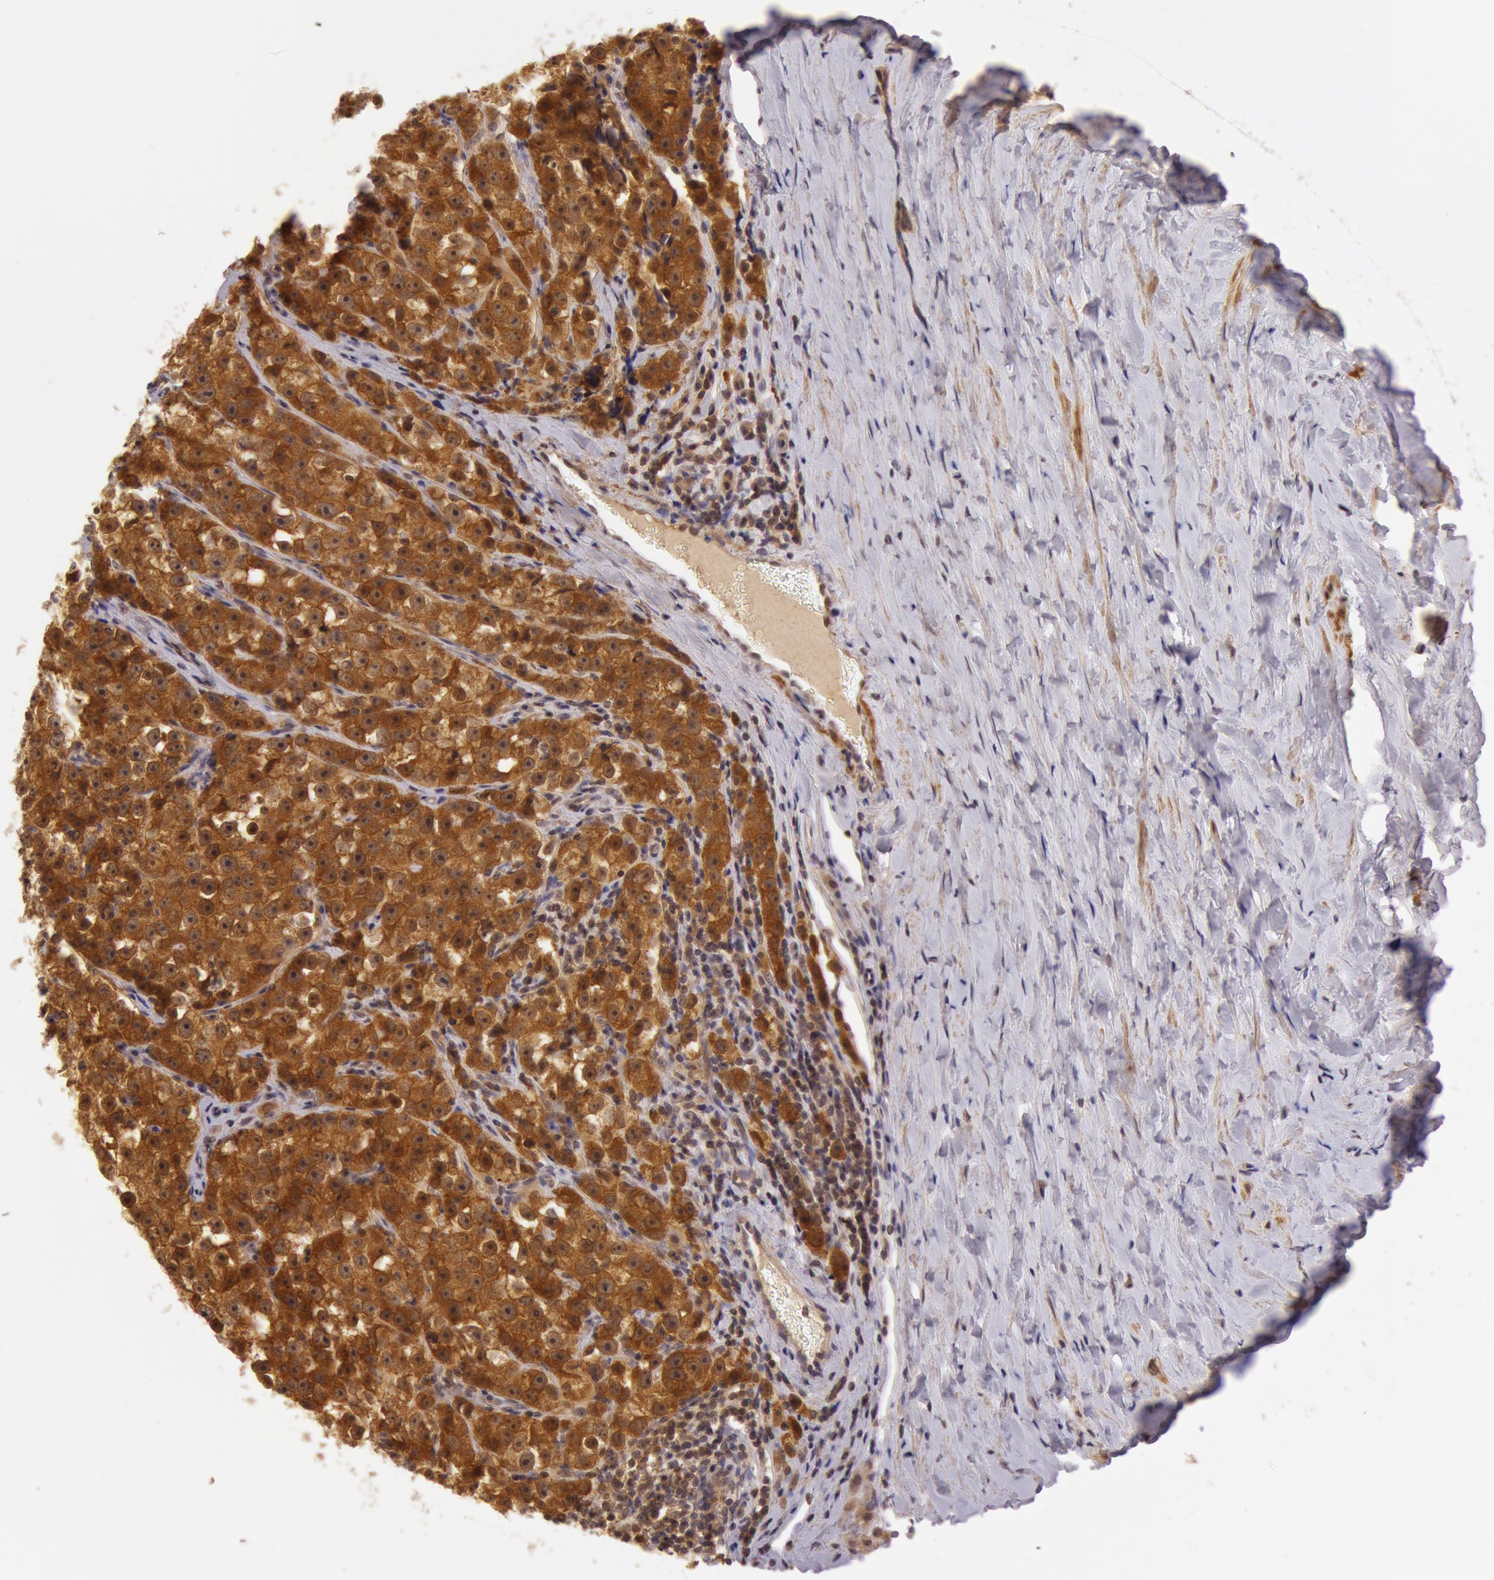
{"staining": {"intensity": "strong", "quantity": ">75%", "location": "cytoplasmic/membranous"}, "tissue": "testis cancer", "cell_type": "Tumor cells", "image_type": "cancer", "snomed": [{"axis": "morphology", "description": "Seminoma, NOS"}, {"axis": "topography", "description": "Testis"}], "caption": "The photomicrograph demonstrates staining of seminoma (testis), revealing strong cytoplasmic/membranous protein expression (brown color) within tumor cells.", "gene": "ATG2B", "patient": {"sex": "male", "age": 32}}